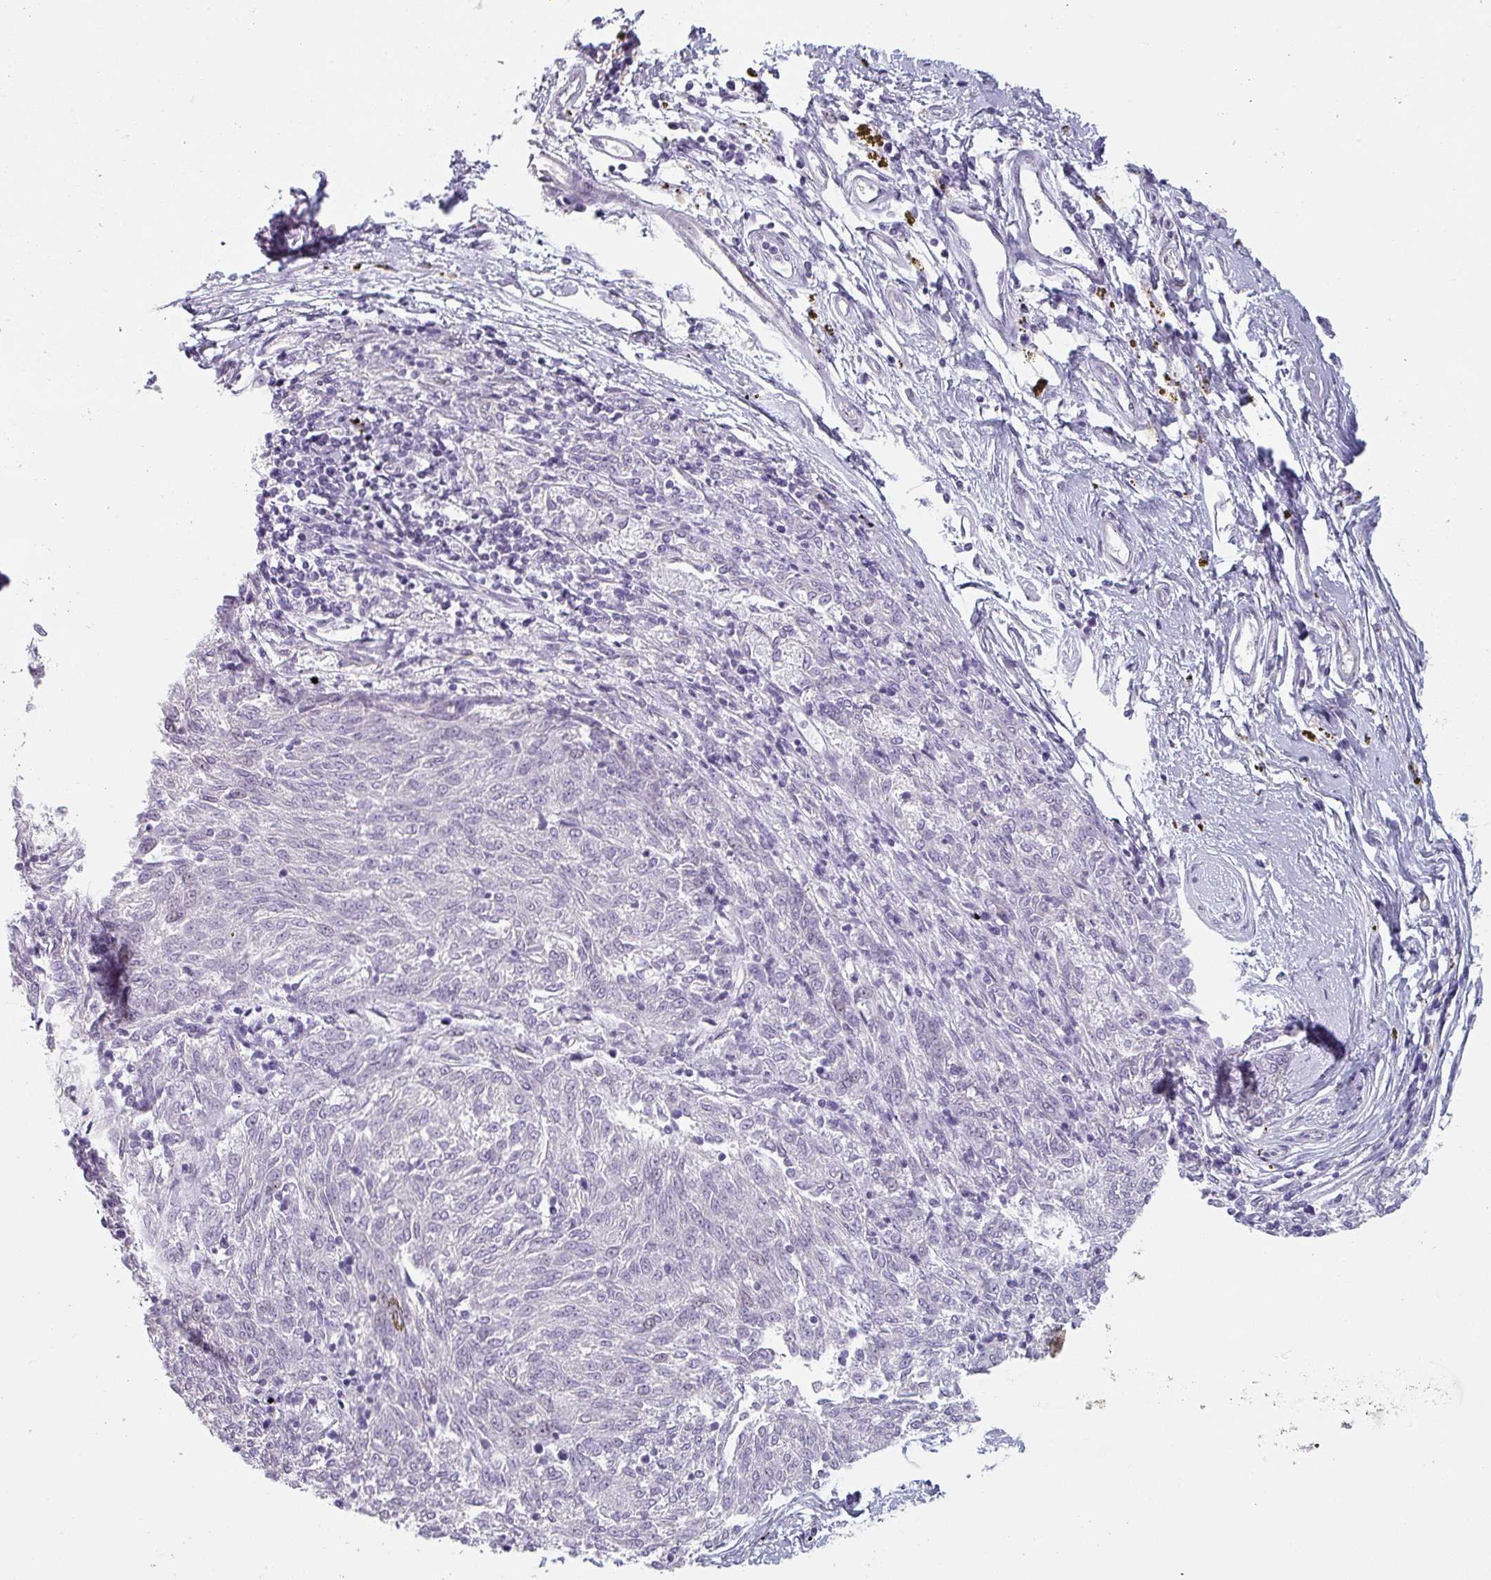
{"staining": {"intensity": "negative", "quantity": "none", "location": "none"}, "tissue": "melanoma", "cell_type": "Tumor cells", "image_type": "cancer", "snomed": [{"axis": "morphology", "description": "Malignant melanoma, NOS"}, {"axis": "topography", "description": "Skin"}], "caption": "The immunohistochemistry image has no significant positivity in tumor cells of melanoma tissue.", "gene": "SFTPA1", "patient": {"sex": "female", "age": 72}}